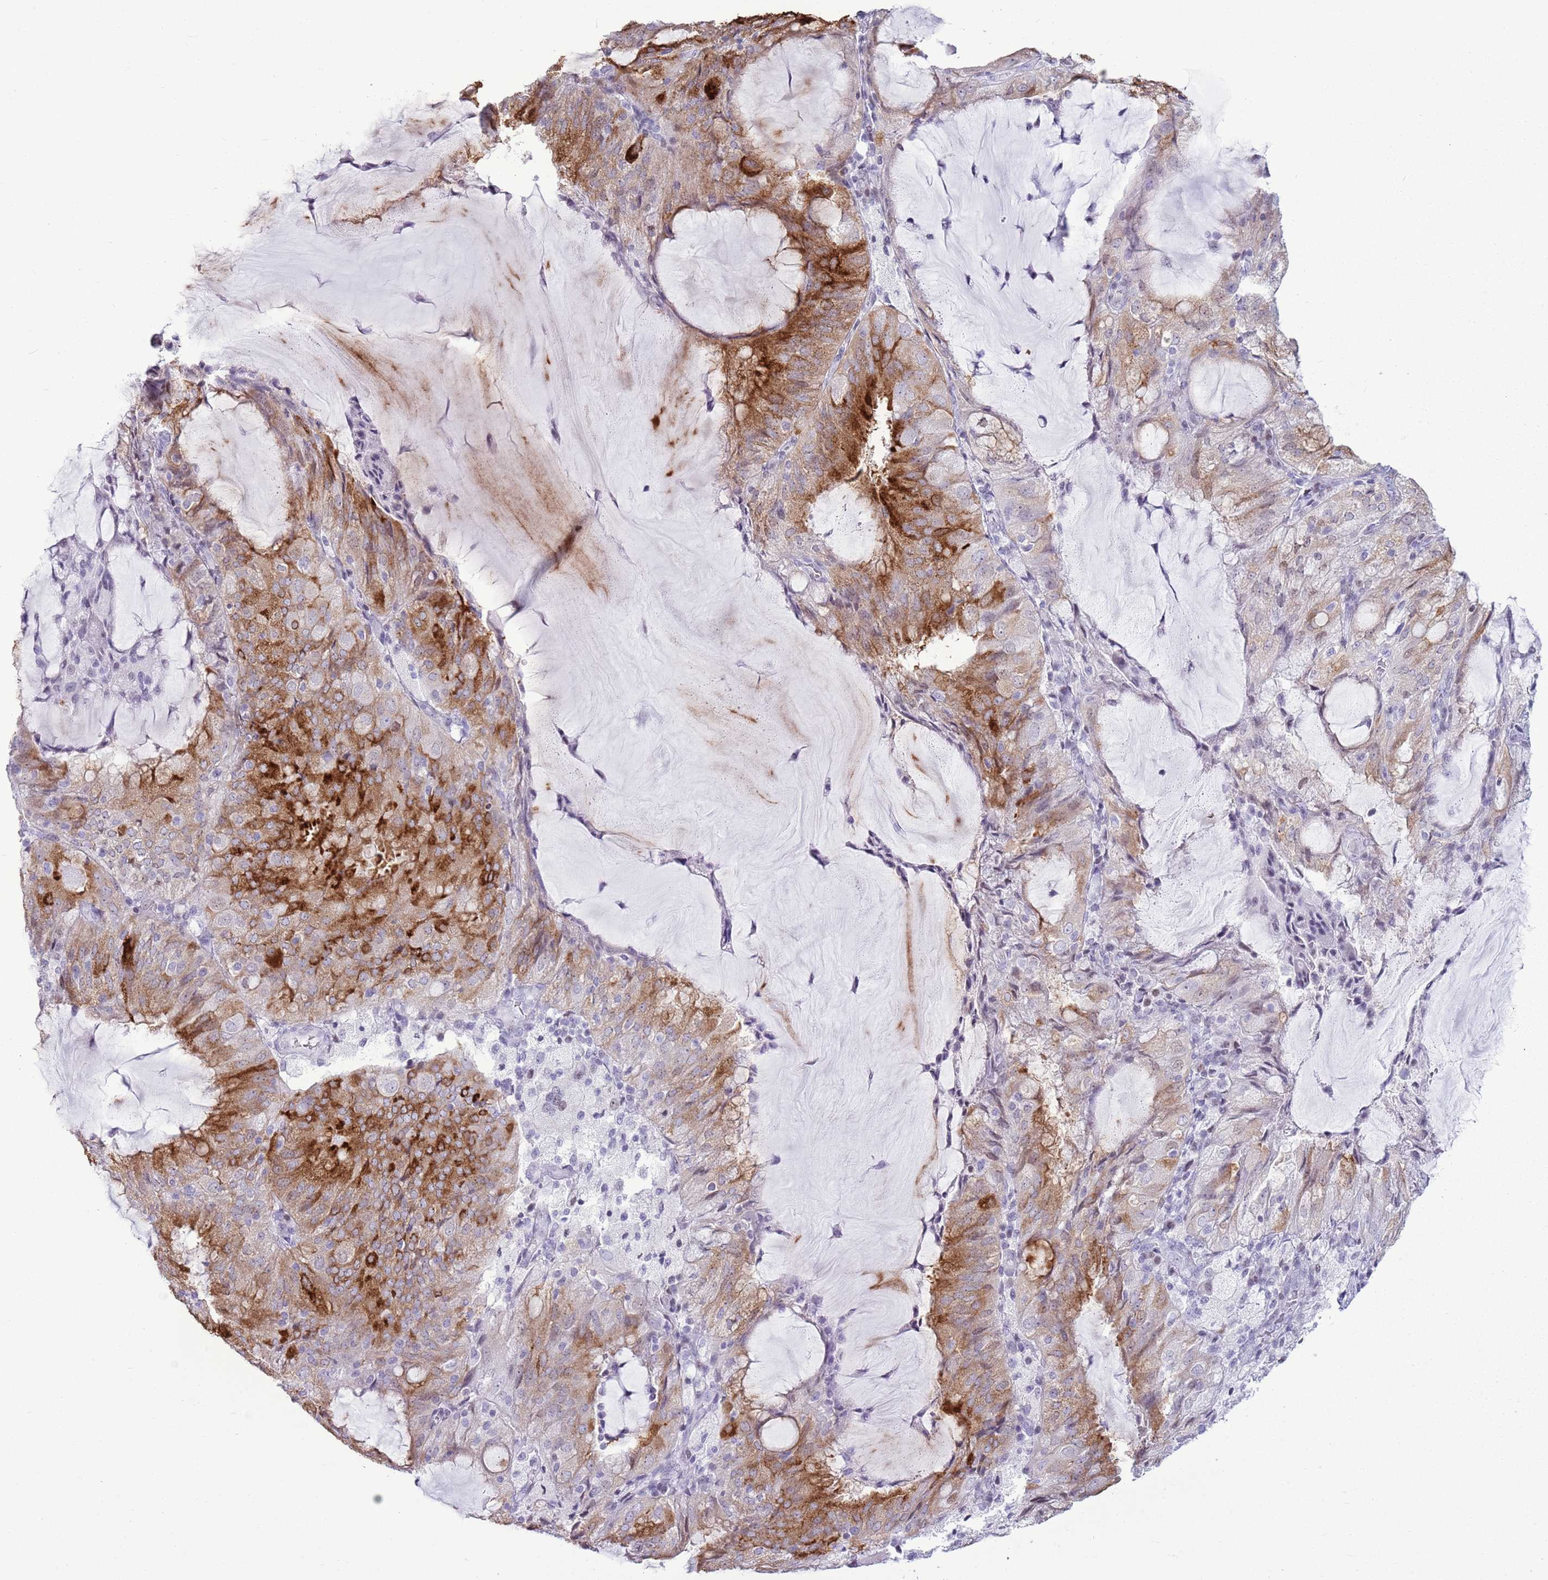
{"staining": {"intensity": "moderate", "quantity": "25%-75%", "location": "cytoplasmic/membranous"}, "tissue": "endometrial cancer", "cell_type": "Tumor cells", "image_type": "cancer", "snomed": [{"axis": "morphology", "description": "Adenocarcinoma, NOS"}, {"axis": "topography", "description": "Endometrium"}], "caption": "Adenocarcinoma (endometrial) stained with a brown dye displays moderate cytoplasmic/membranous positive staining in approximately 25%-75% of tumor cells.", "gene": "ASIP", "patient": {"sex": "female", "age": 81}}